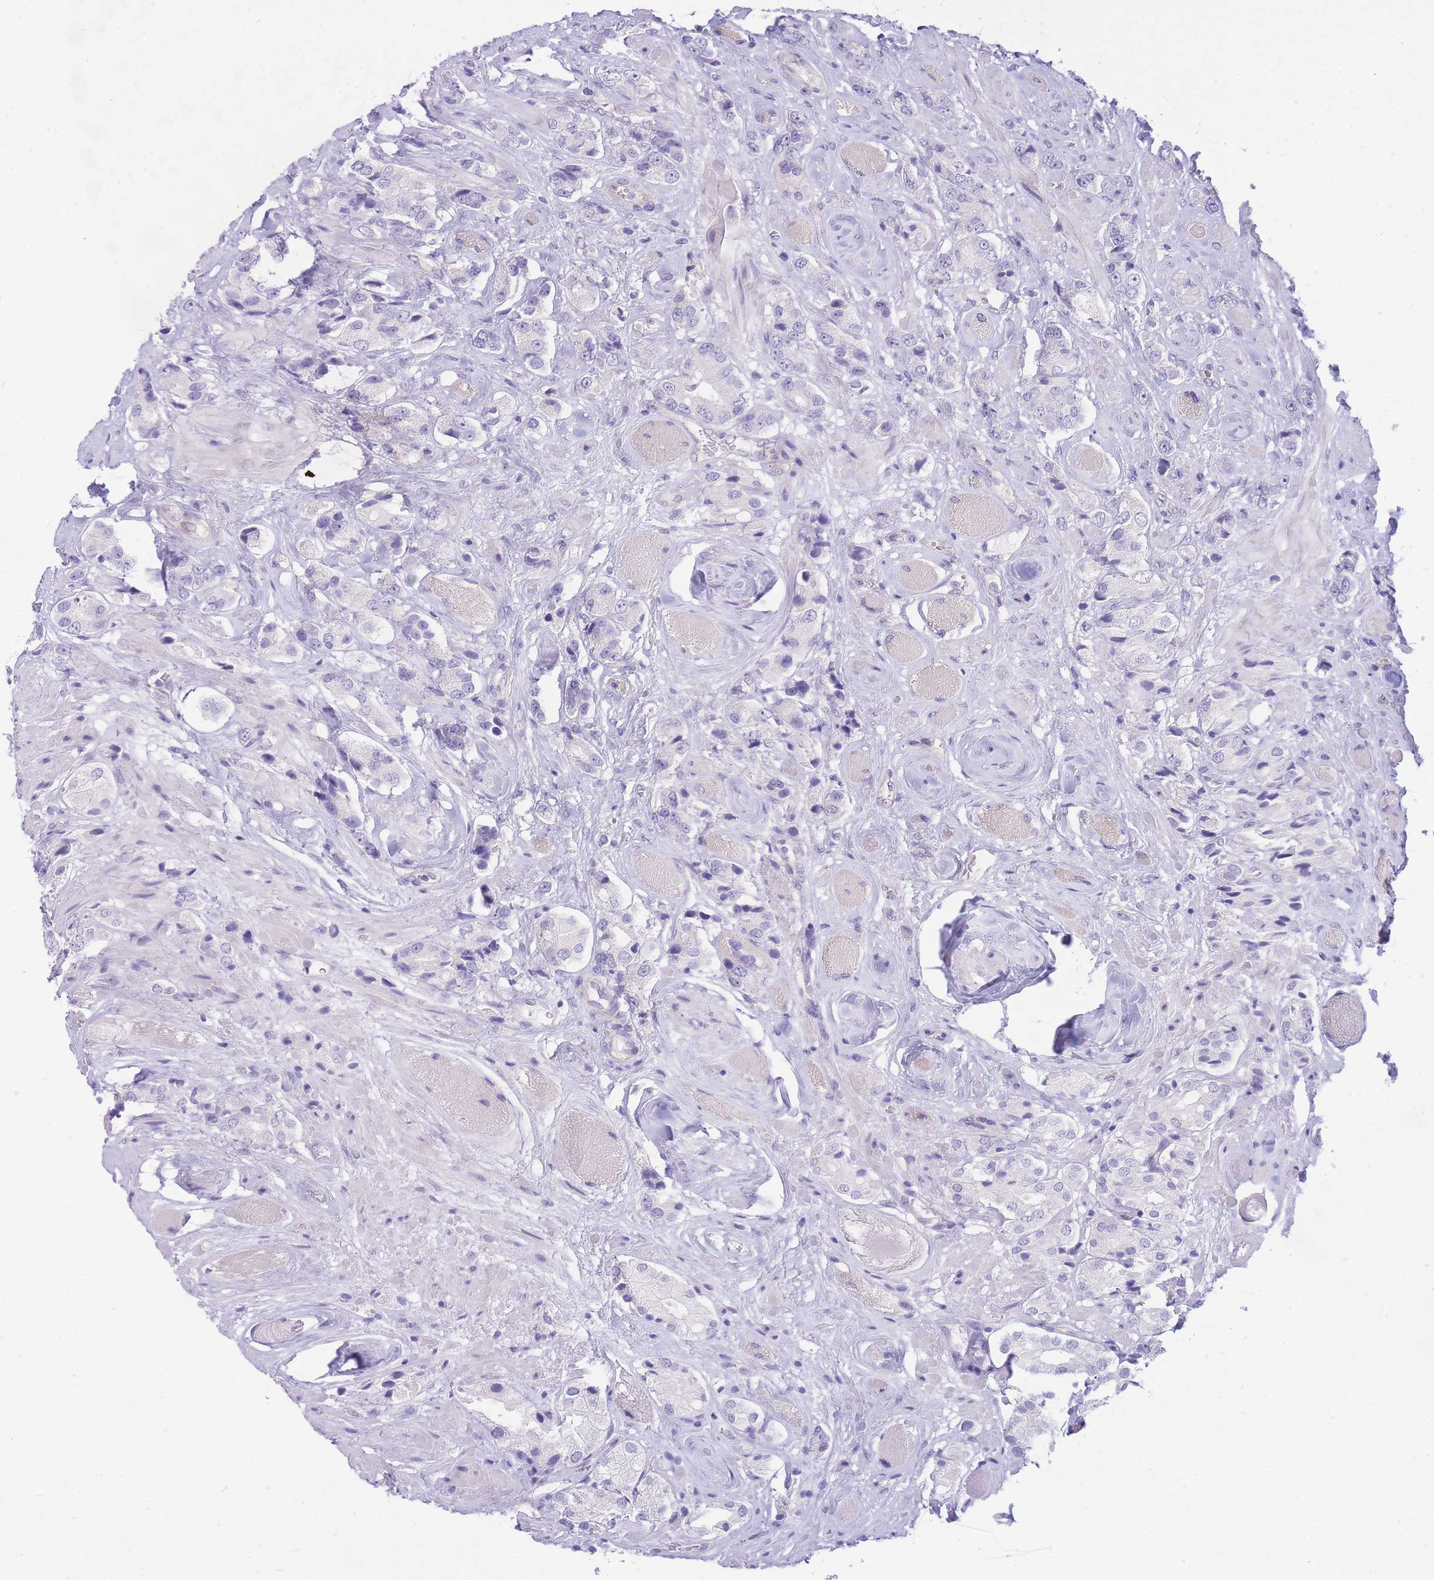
{"staining": {"intensity": "negative", "quantity": "none", "location": "none"}, "tissue": "prostate cancer", "cell_type": "Tumor cells", "image_type": "cancer", "snomed": [{"axis": "morphology", "description": "Adenocarcinoma, High grade"}, {"axis": "topography", "description": "Prostate and seminal vesicle, NOS"}], "caption": "Protein analysis of prostate cancer shows no significant positivity in tumor cells.", "gene": "ZNF311", "patient": {"sex": "male", "age": 64}}